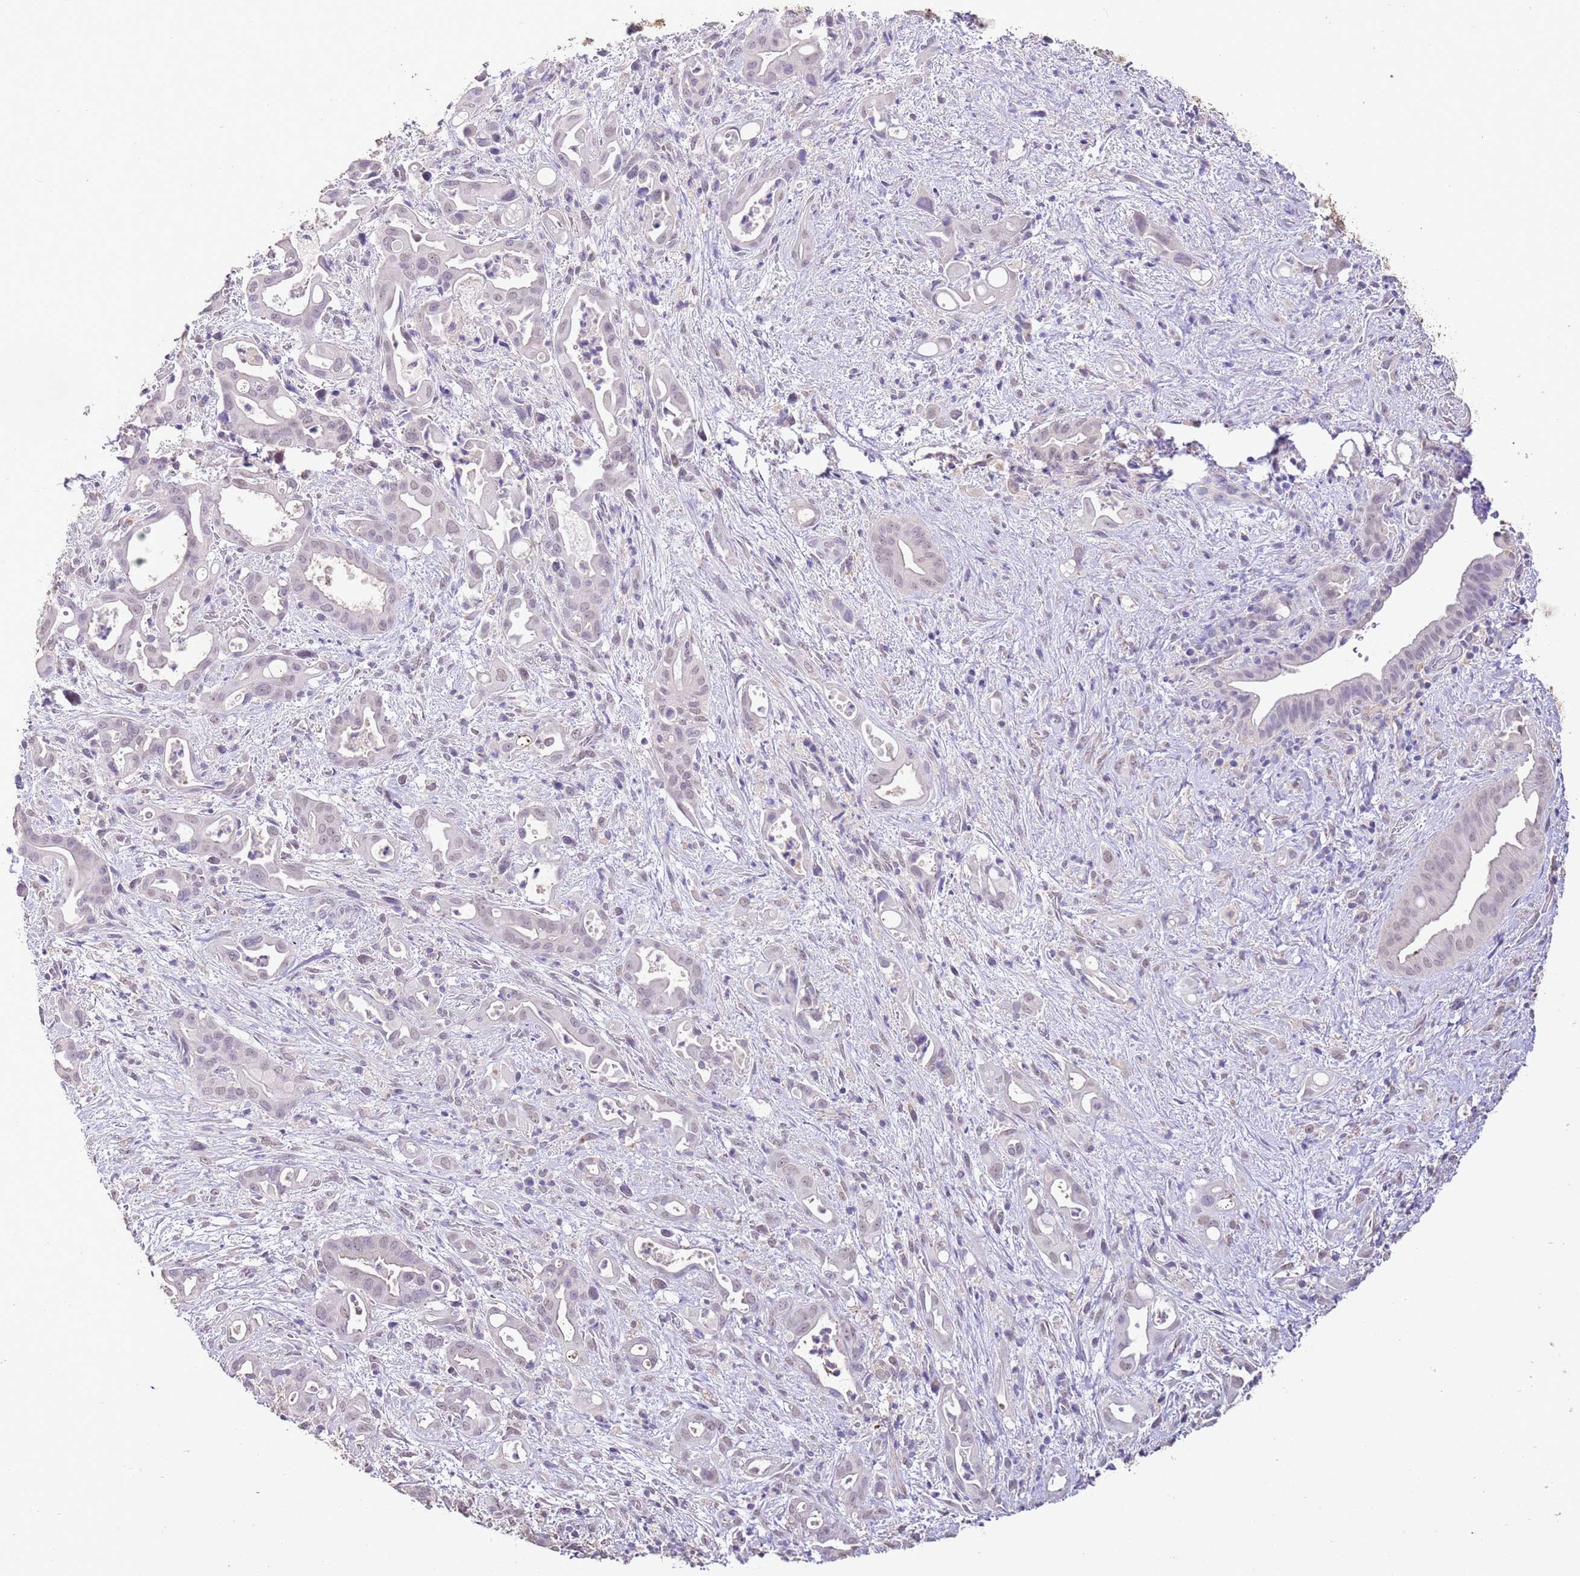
{"staining": {"intensity": "weak", "quantity": ">75%", "location": "nuclear"}, "tissue": "liver cancer", "cell_type": "Tumor cells", "image_type": "cancer", "snomed": [{"axis": "morphology", "description": "Cholangiocarcinoma"}, {"axis": "topography", "description": "Liver"}], "caption": "Weak nuclear expression for a protein is appreciated in about >75% of tumor cells of liver cancer using IHC.", "gene": "IZUMO4", "patient": {"sex": "female", "age": 68}}